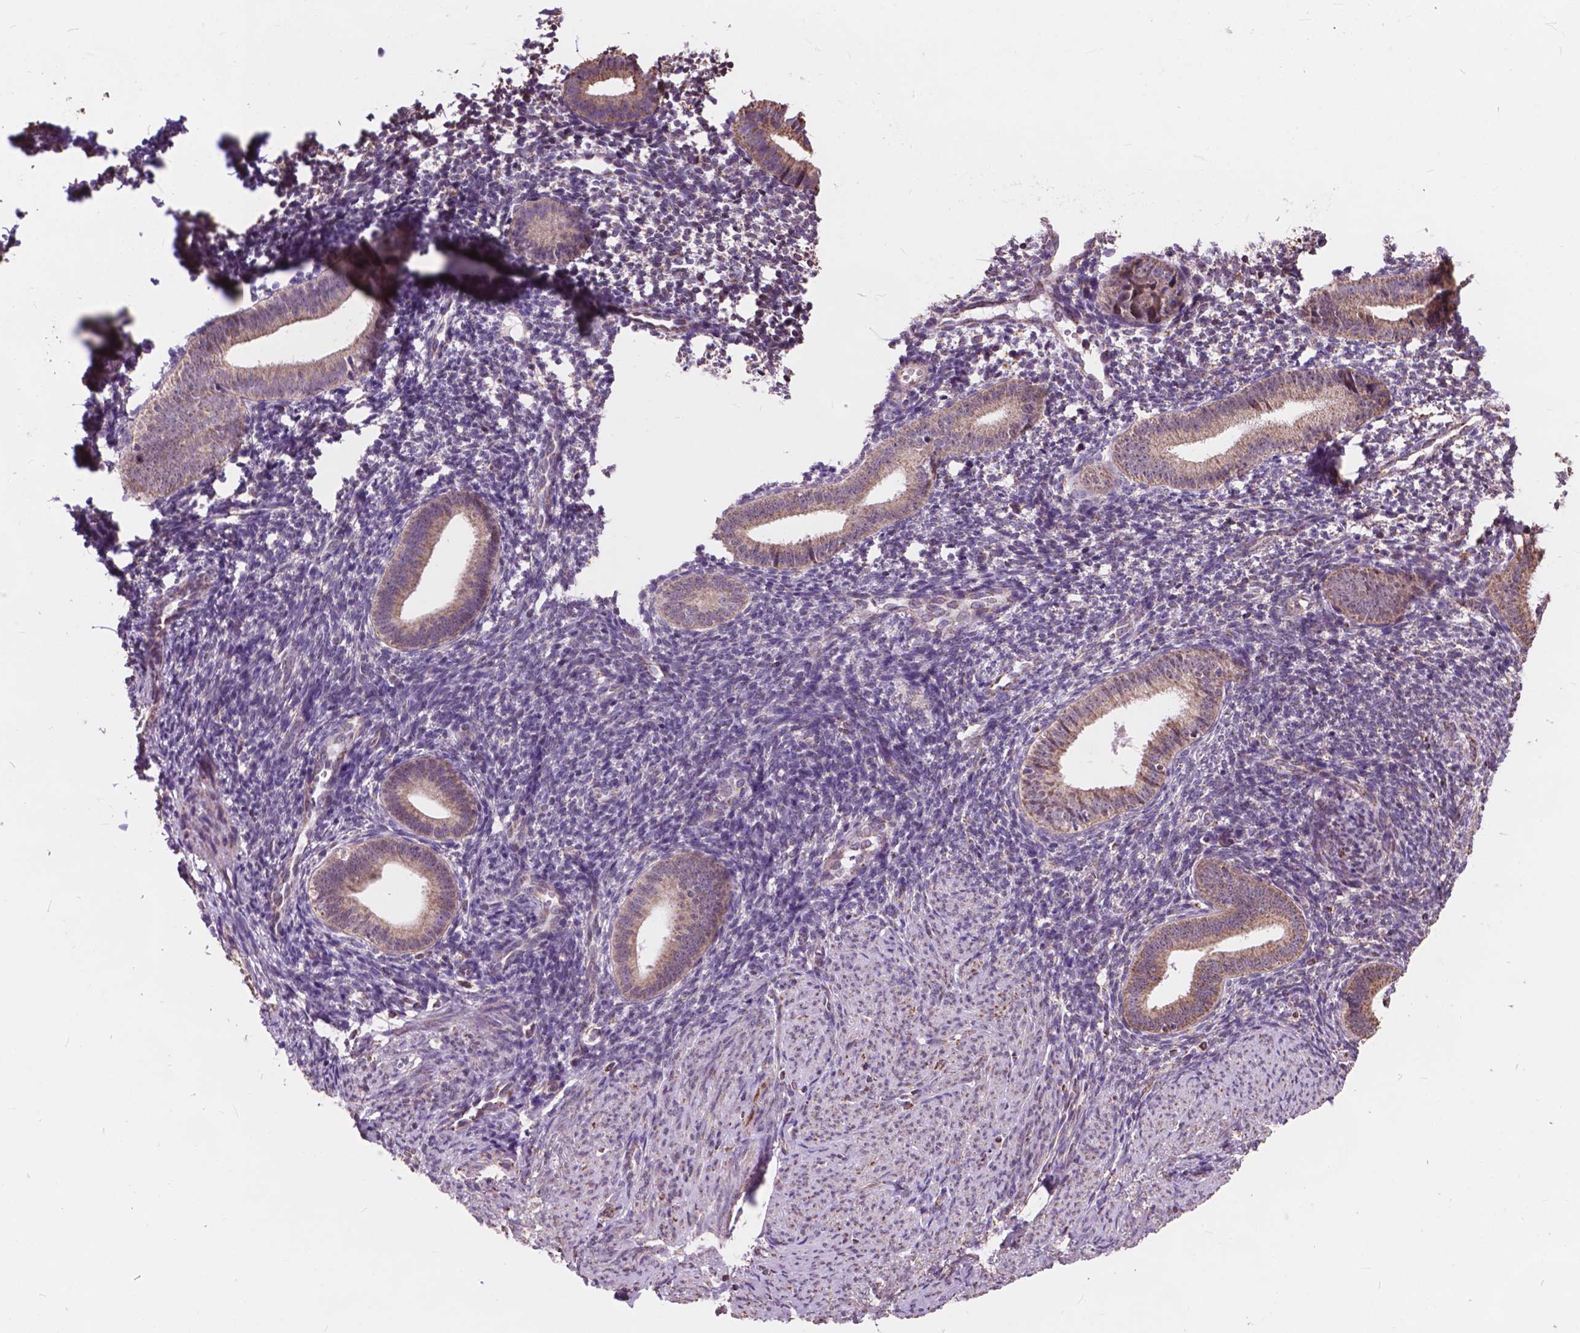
{"staining": {"intensity": "negative", "quantity": "none", "location": "none"}, "tissue": "endometrium", "cell_type": "Cells in endometrial stroma", "image_type": "normal", "snomed": [{"axis": "morphology", "description": "Normal tissue, NOS"}, {"axis": "topography", "description": "Endometrium"}], "caption": "A histopathology image of endometrium stained for a protein displays no brown staining in cells in endometrial stroma.", "gene": "SCOC", "patient": {"sex": "female", "age": 40}}